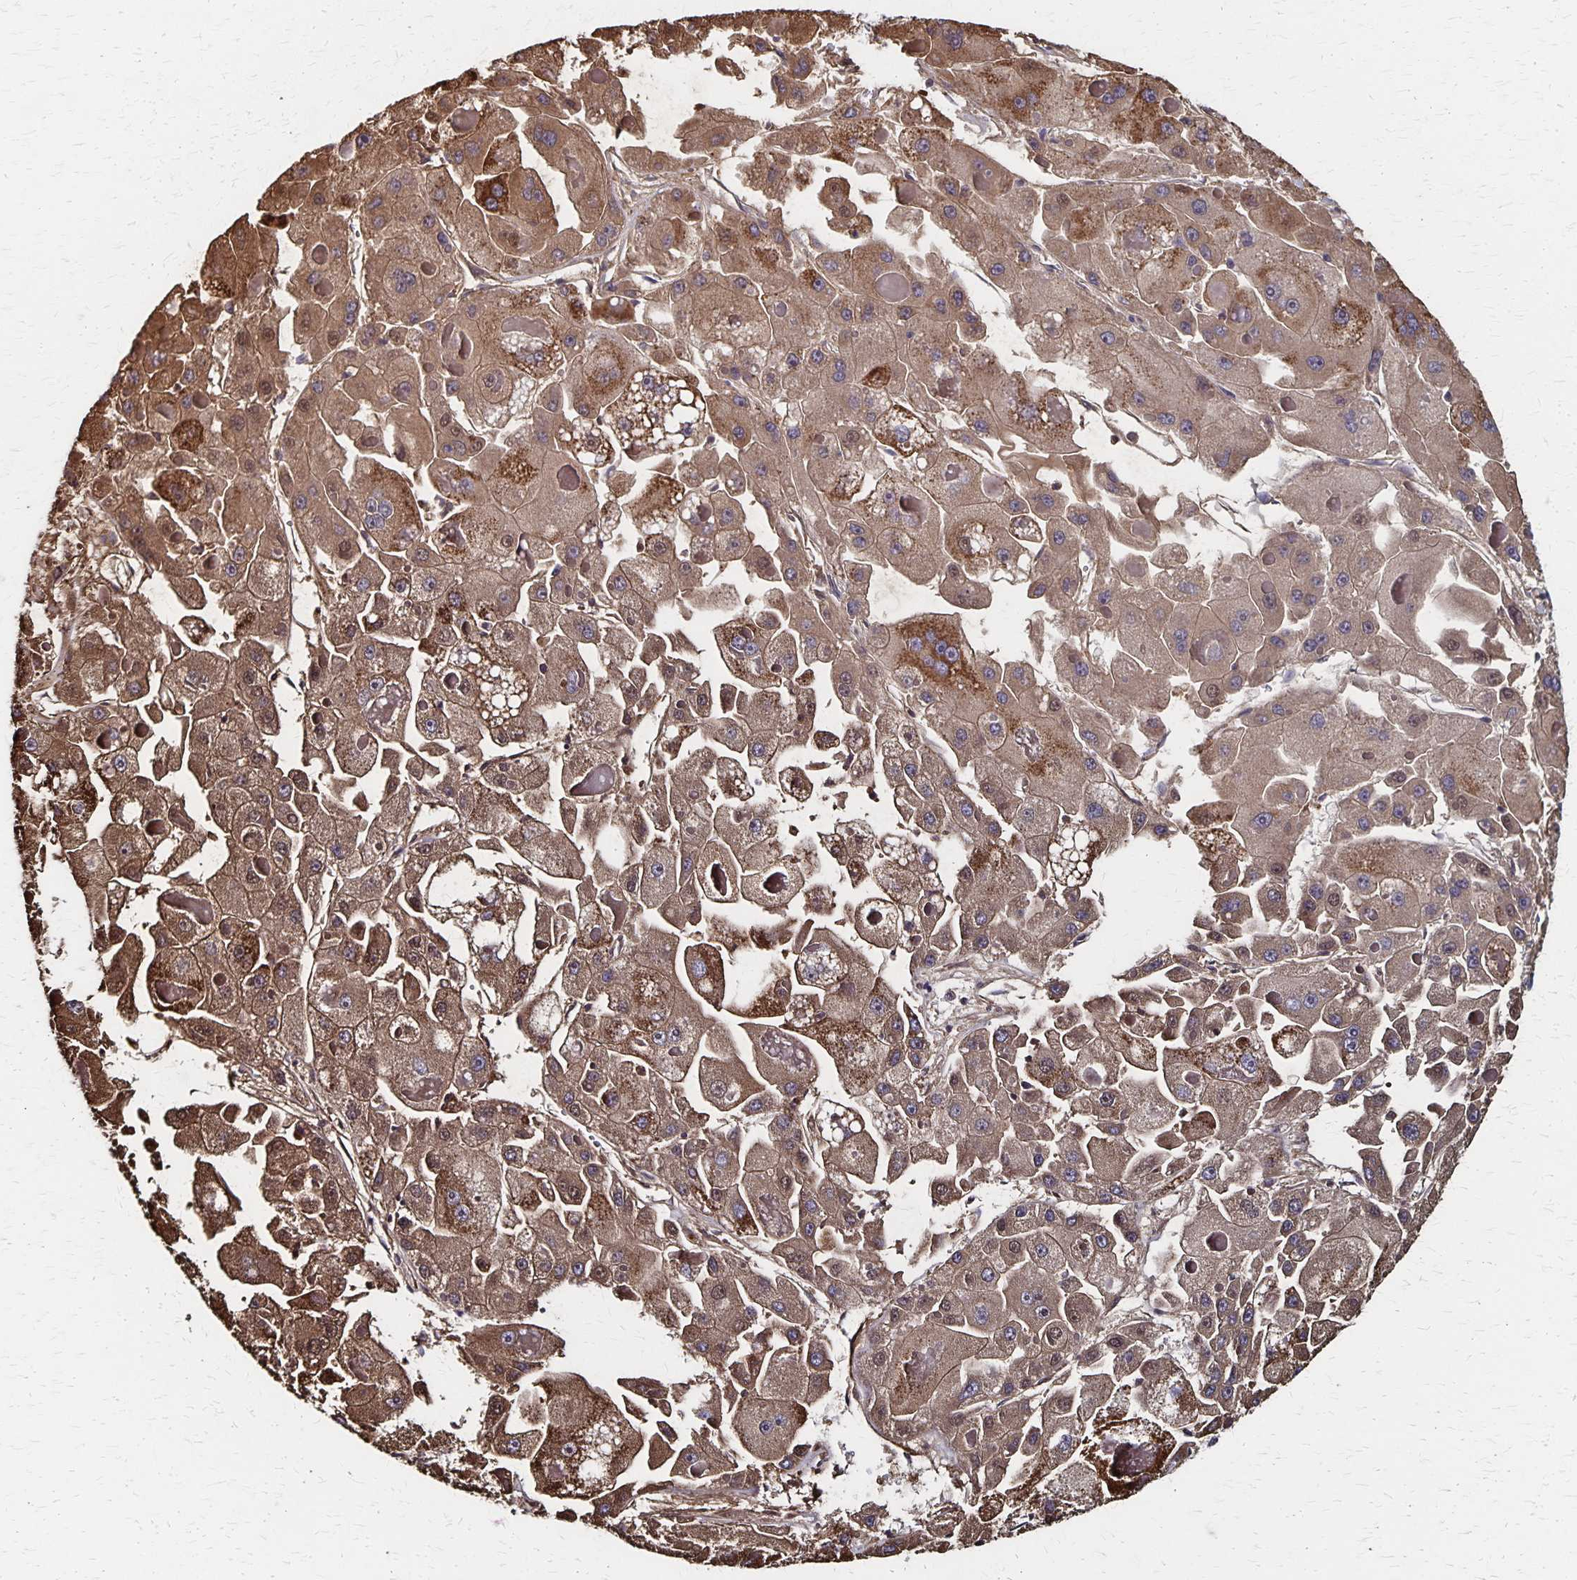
{"staining": {"intensity": "strong", "quantity": ">75%", "location": "cytoplasmic/membranous"}, "tissue": "liver cancer", "cell_type": "Tumor cells", "image_type": "cancer", "snomed": [{"axis": "morphology", "description": "Carcinoma, Hepatocellular, NOS"}, {"axis": "topography", "description": "Liver"}], "caption": "A brown stain shows strong cytoplasmic/membranous positivity of a protein in human liver cancer (hepatocellular carcinoma) tumor cells.", "gene": "DYRK4", "patient": {"sex": "female", "age": 73}}